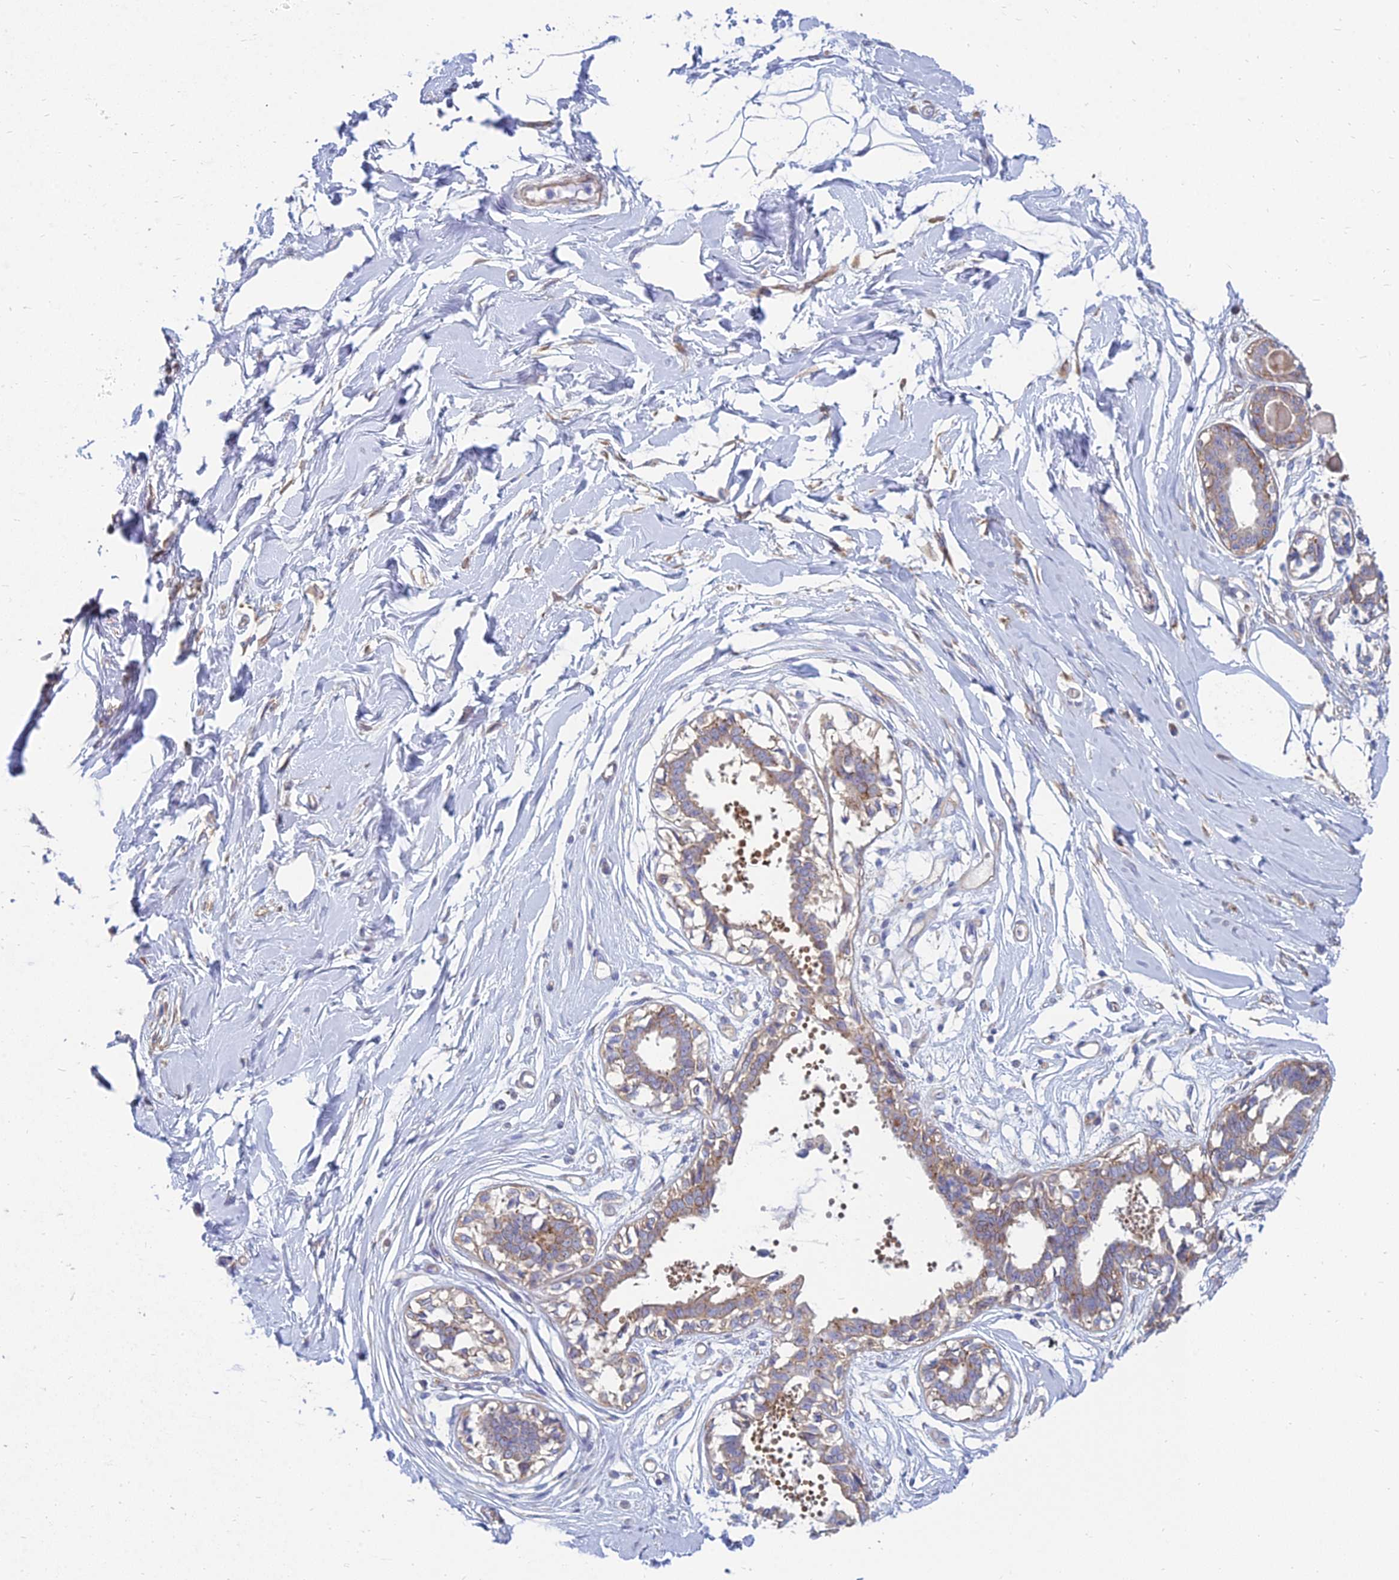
{"staining": {"intensity": "moderate", "quantity": ">75%", "location": "cytoplasmic/membranous"}, "tissue": "breast", "cell_type": "Adipocytes", "image_type": "normal", "snomed": [{"axis": "morphology", "description": "Normal tissue, NOS"}, {"axis": "topography", "description": "Breast"}], "caption": "IHC micrograph of unremarkable breast: human breast stained using IHC reveals medium levels of moderate protein expression localized specifically in the cytoplasmic/membranous of adipocytes, appearing as a cytoplasmic/membranous brown color.", "gene": "TXLNA", "patient": {"sex": "female", "age": 45}}